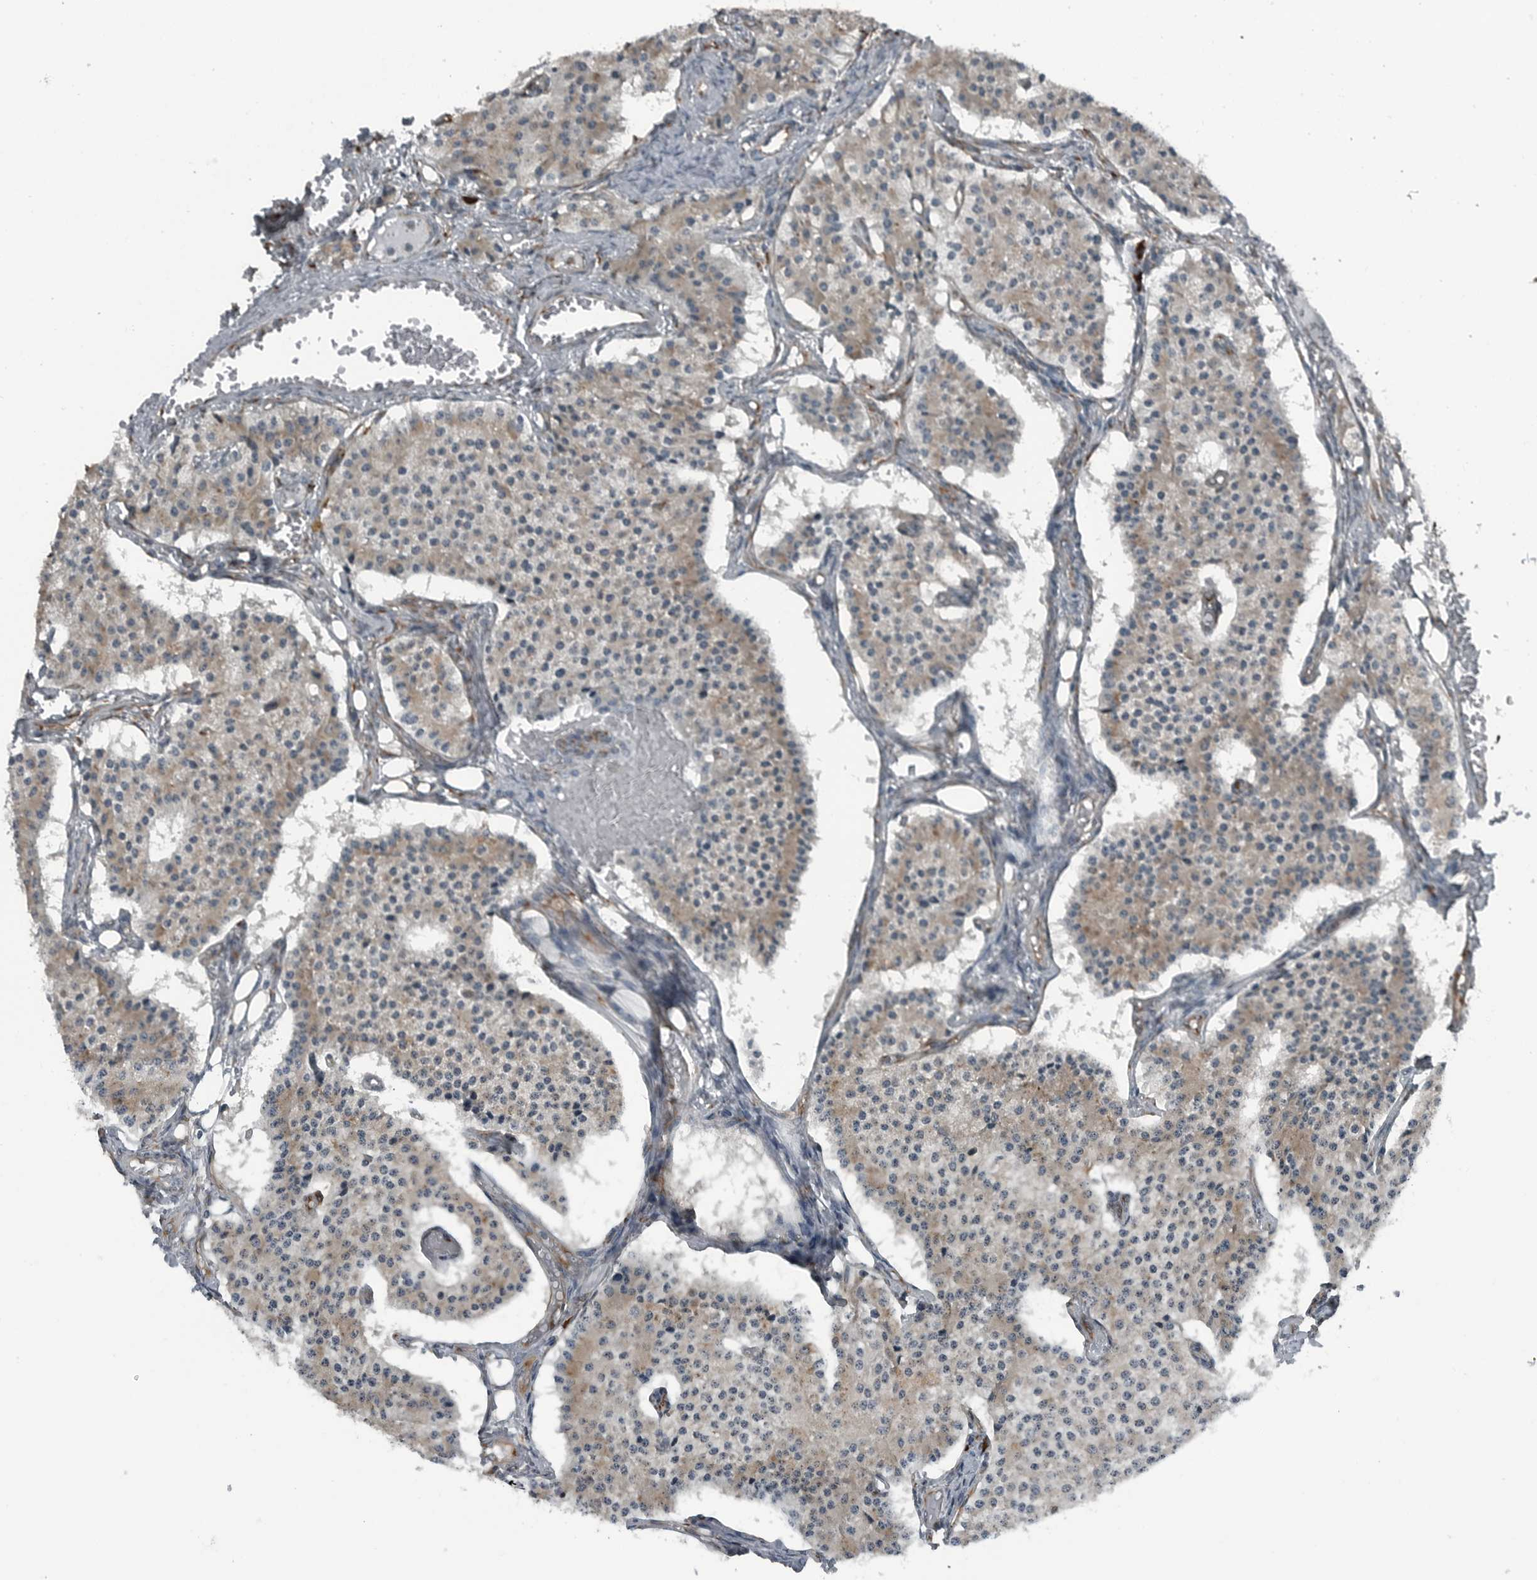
{"staining": {"intensity": "weak", "quantity": "<25%", "location": "cytoplasmic/membranous"}, "tissue": "carcinoid", "cell_type": "Tumor cells", "image_type": "cancer", "snomed": [{"axis": "morphology", "description": "Carcinoid, malignant, NOS"}, {"axis": "topography", "description": "Colon"}], "caption": "Immunohistochemistry (IHC) of carcinoid demonstrates no staining in tumor cells.", "gene": "CEP85", "patient": {"sex": "female", "age": 52}}